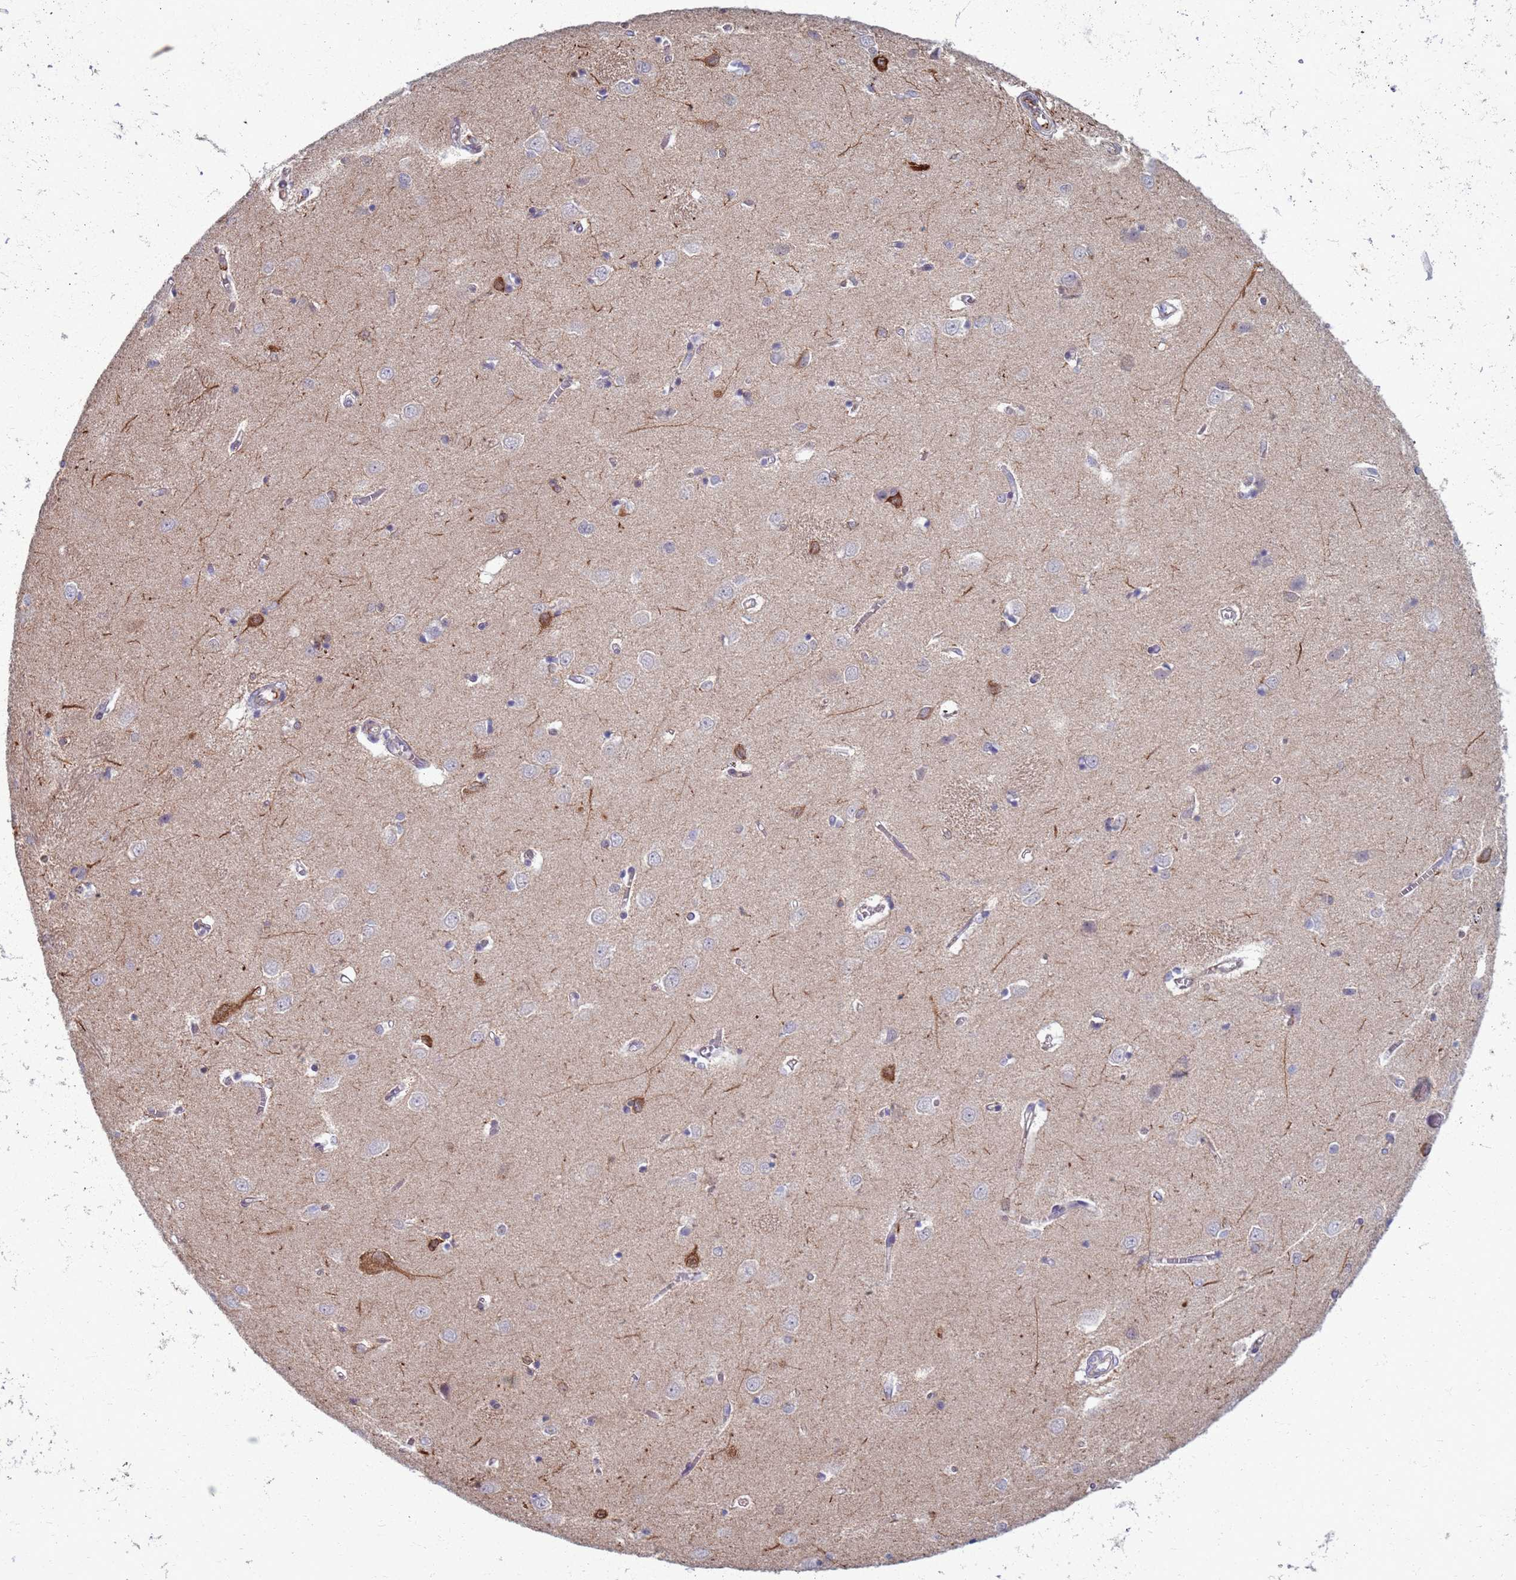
{"staining": {"intensity": "weak", "quantity": "<25%", "location": "cytoplasmic/membranous"}, "tissue": "caudate", "cell_type": "Glial cells", "image_type": "normal", "snomed": [{"axis": "morphology", "description": "Normal tissue, NOS"}, {"axis": "topography", "description": "Lateral ventricle wall"}], "caption": "An image of caudate stained for a protein displays no brown staining in glial cells. (DAB (3,3'-diaminobenzidine) immunohistochemistry visualized using brightfield microscopy, high magnification).", "gene": "CLCA2", "patient": {"sex": "male", "age": 37}}